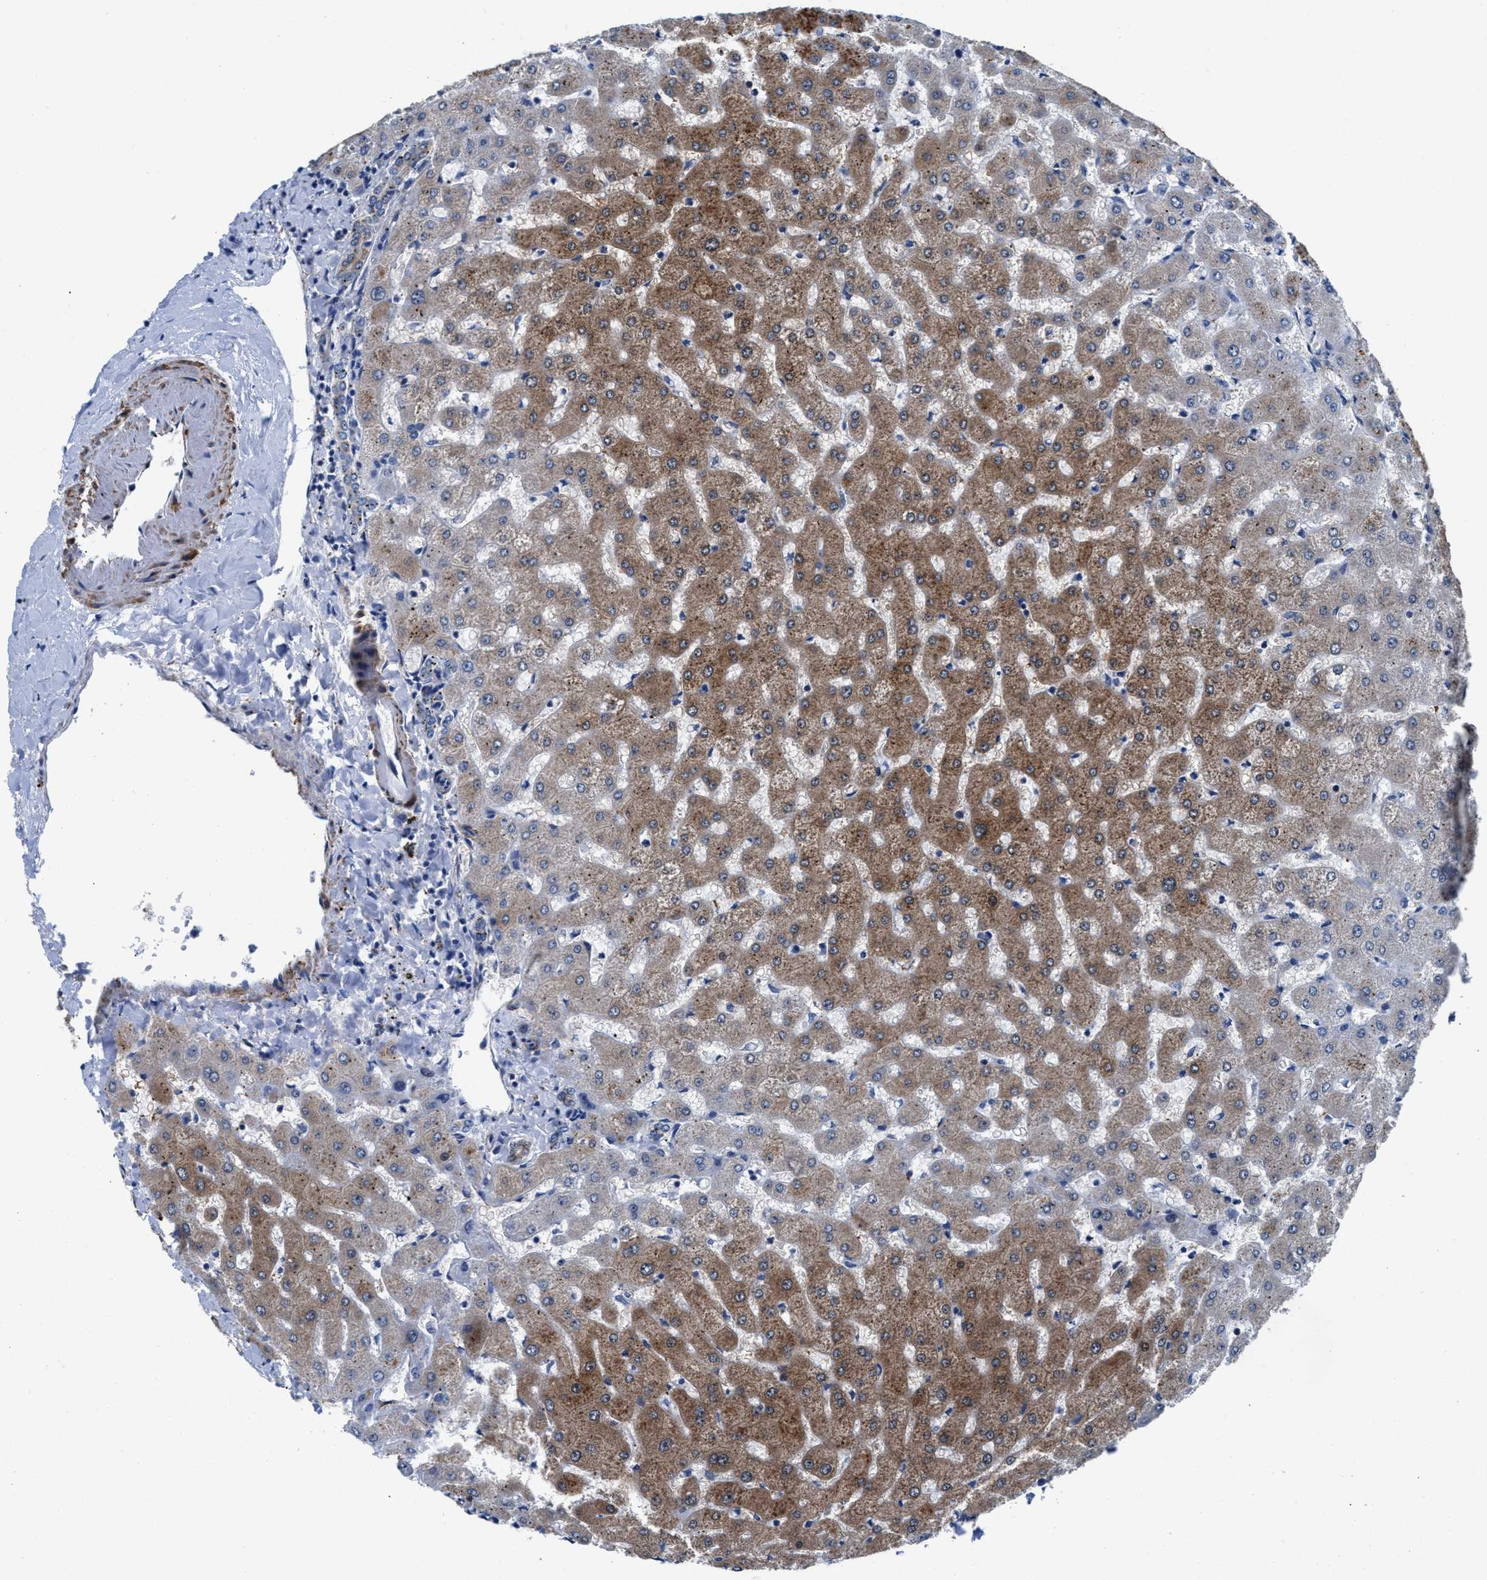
{"staining": {"intensity": "strong", "quantity": "<25%", "location": "cytoplasmic/membranous"}, "tissue": "liver", "cell_type": "Cholangiocytes", "image_type": "normal", "snomed": [{"axis": "morphology", "description": "Normal tissue, NOS"}, {"axis": "topography", "description": "Liver"}], "caption": "The immunohistochemical stain shows strong cytoplasmic/membranous staining in cholangiocytes of normal liver.", "gene": "PARG", "patient": {"sex": "female", "age": 63}}